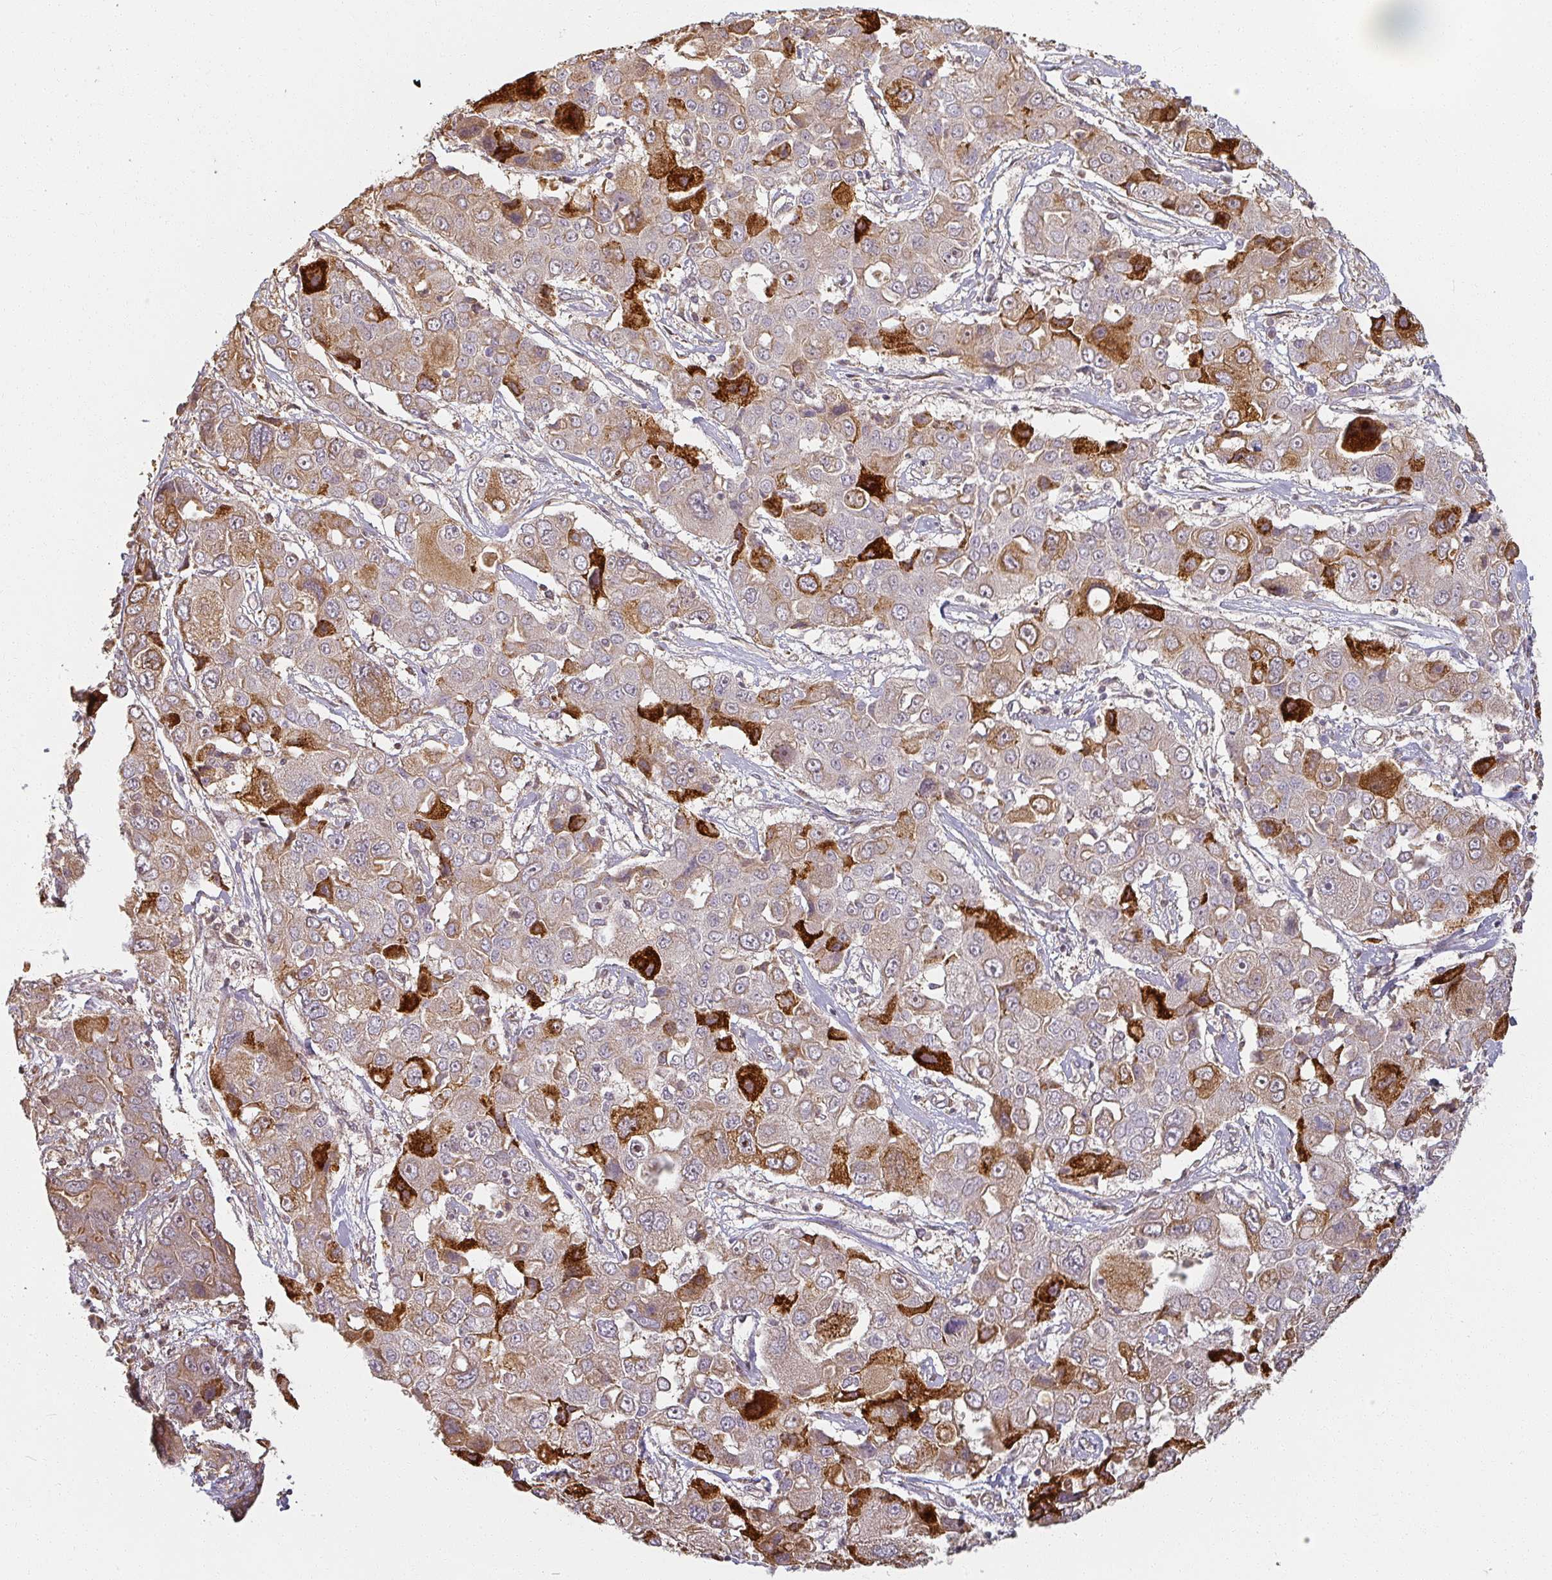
{"staining": {"intensity": "strong", "quantity": "<25%", "location": "cytoplasmic/membranous"}, "tissue": "liver cancer", "cell_type": "Tumor cells", "image_type": "cancer", "snomed": [{"axis": "morphology", "description": "Cholangiocarcinoma"}, {"axis": "topography", "description": "Liver"}], "caption": "There is medium levels of strong cytoplasmic/membranous staining in tumor cells of liver cancer (cholangiocarcinoma), as demonstrated by immunohistochemical staining (brown color).", "gene": "MED19", "patient": {"sex": "male", "age": 67}}